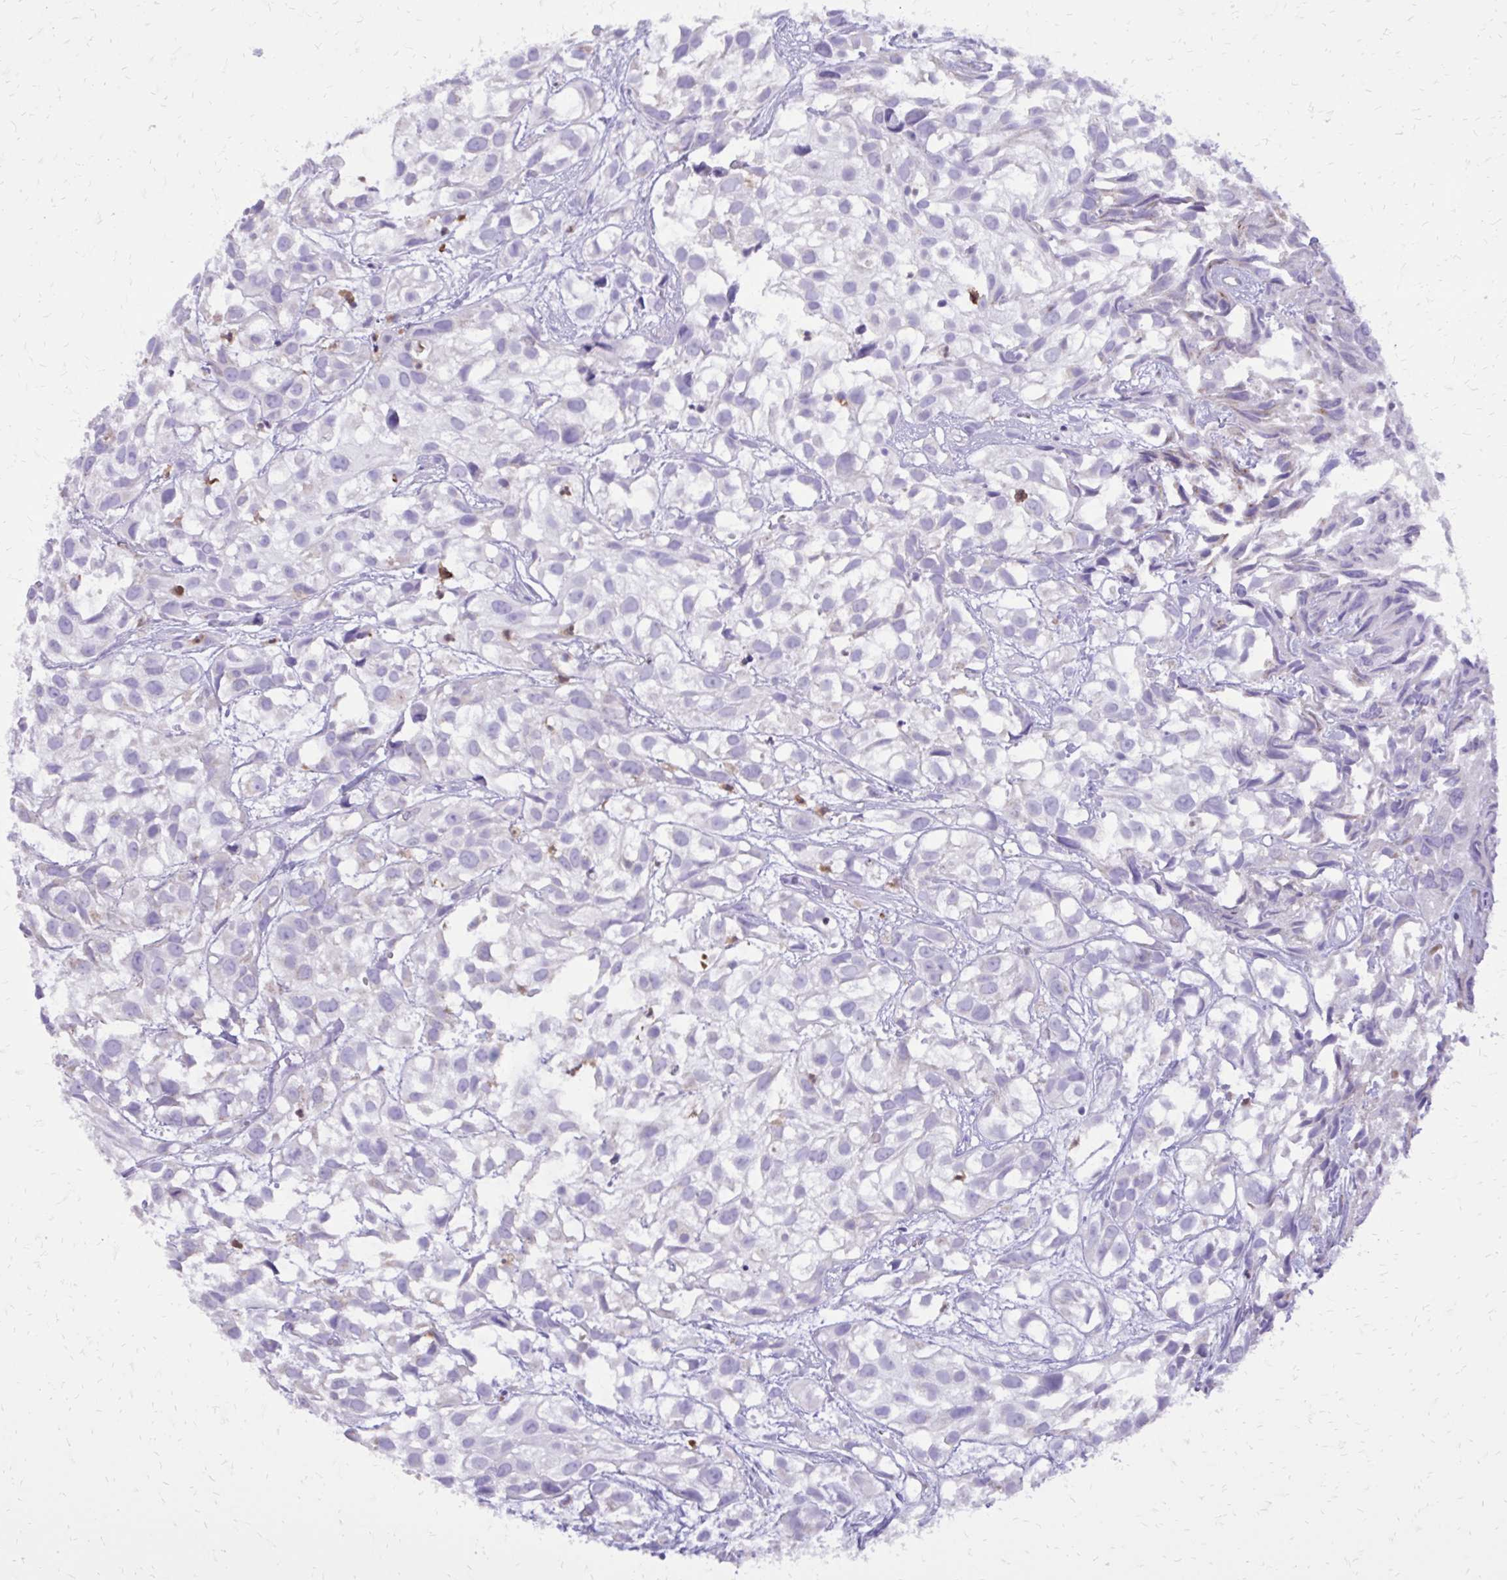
{"staining": {"intensity": "negative", "quantity": "none", "location": "none"}, "tissue": "urothelial cancer", "cell_type": "Tumor cells", "image_type": "cancer", "snomed": [{"axis": "morphology", "description": "Urothelial carcinoma, High grade"}, {"axis": "topography", "description": "Urinary bladder"}], "caption": "An image of high-grade urothelial carcinoma stained for a protein reveals no brown staining in tumor cells.", "gene": "CAT", "patient": {"sex": "male", "age": 56}}